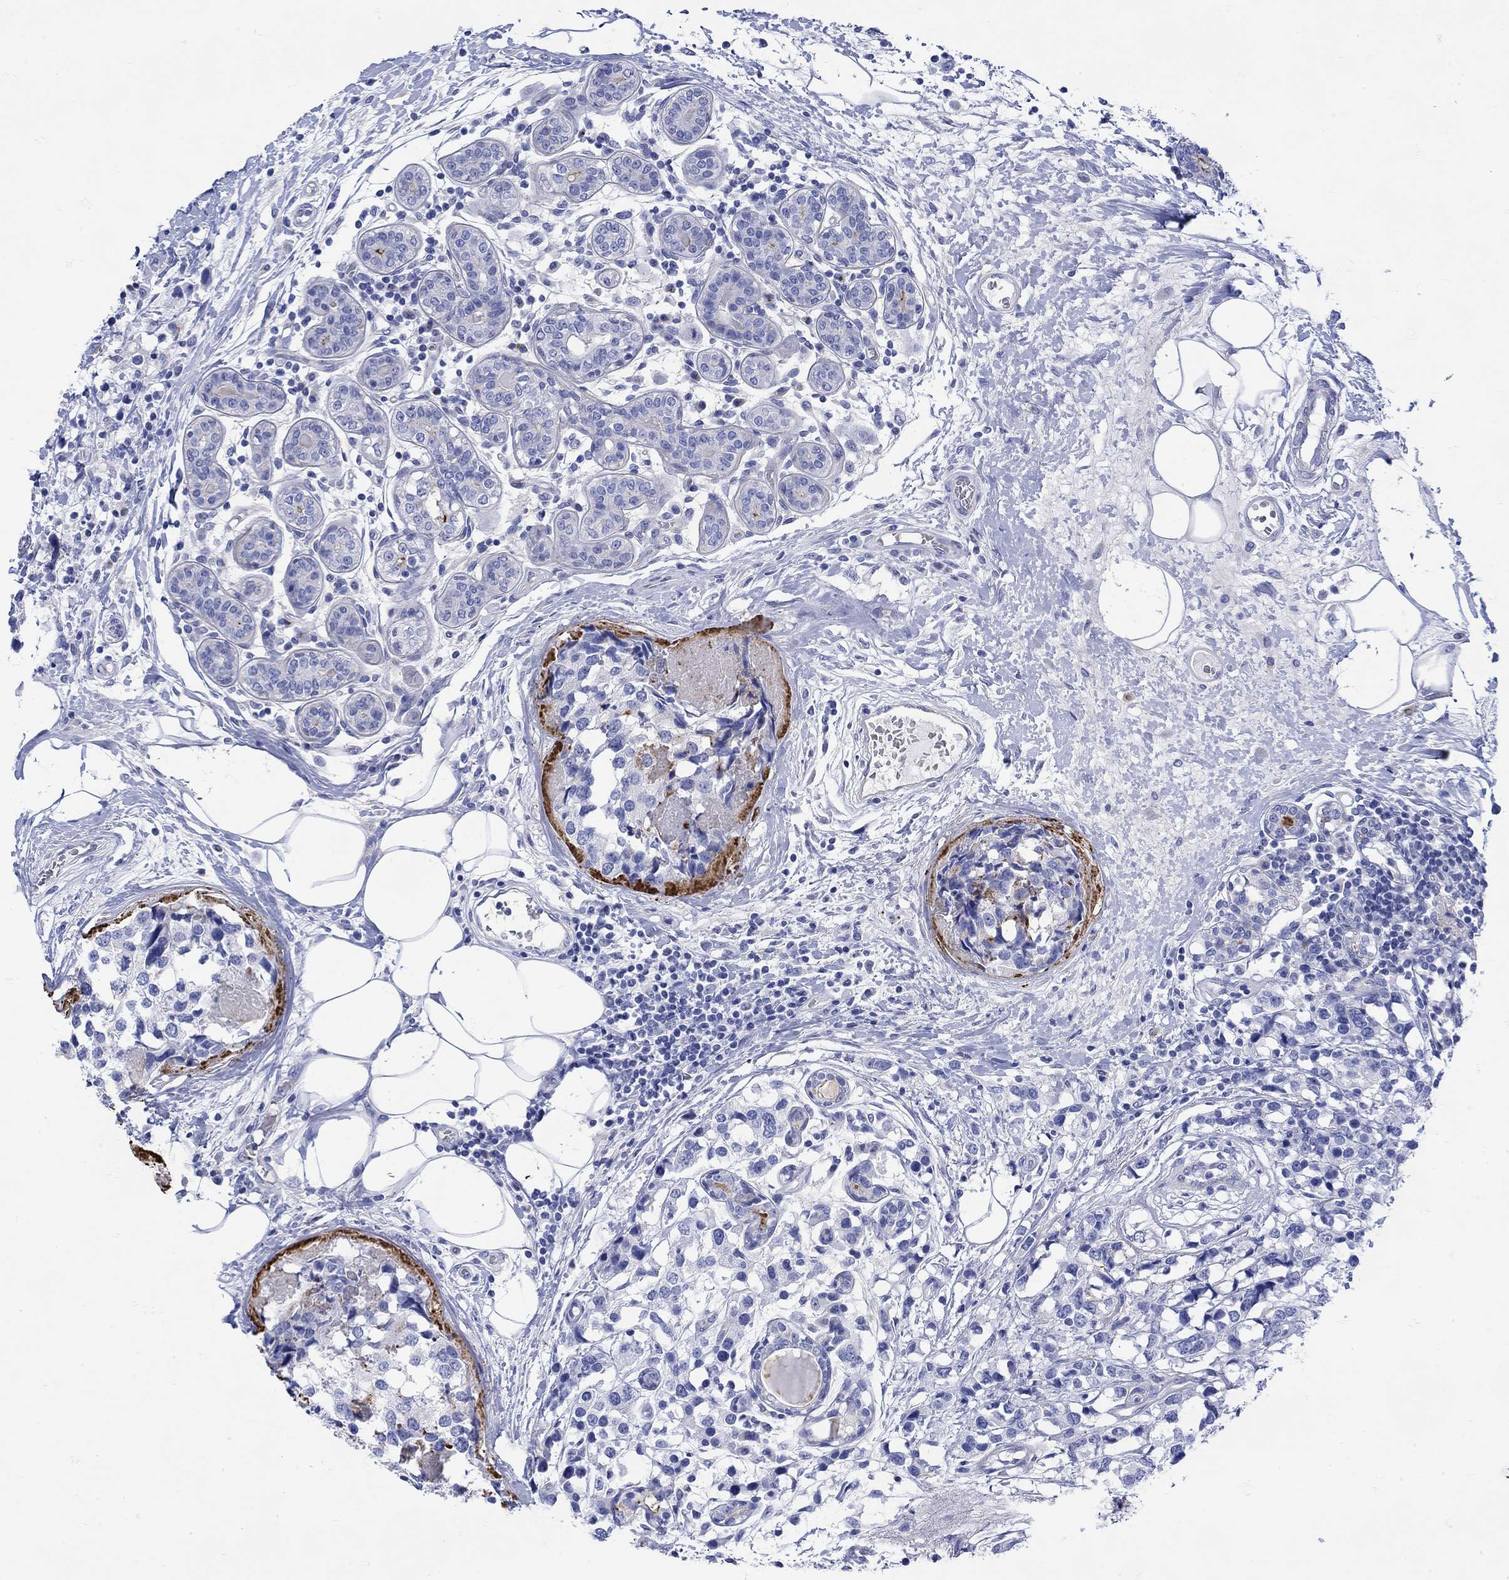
{"staining": {"intensity": "strong", "quantity": "<25%", "location": "cytoplasmic/membranous"}, "tissue": "breast cancer", "cell_type": "Tumor cells", "image_type": "cancer", "snomed": [{"axis": "morphology", "description": "Lobular carcinoma"}, {"axis": "topography", "description": "Breast"}], "caption": "Immunohistochemical staining of breast lobular carcinoma displays medium levels of strong cytoplasmic/membranous protein positivity in approximately <25% of tumor cells.", "gene": "ANKMY1", "patient": {"sex": "female", "age": 59}}